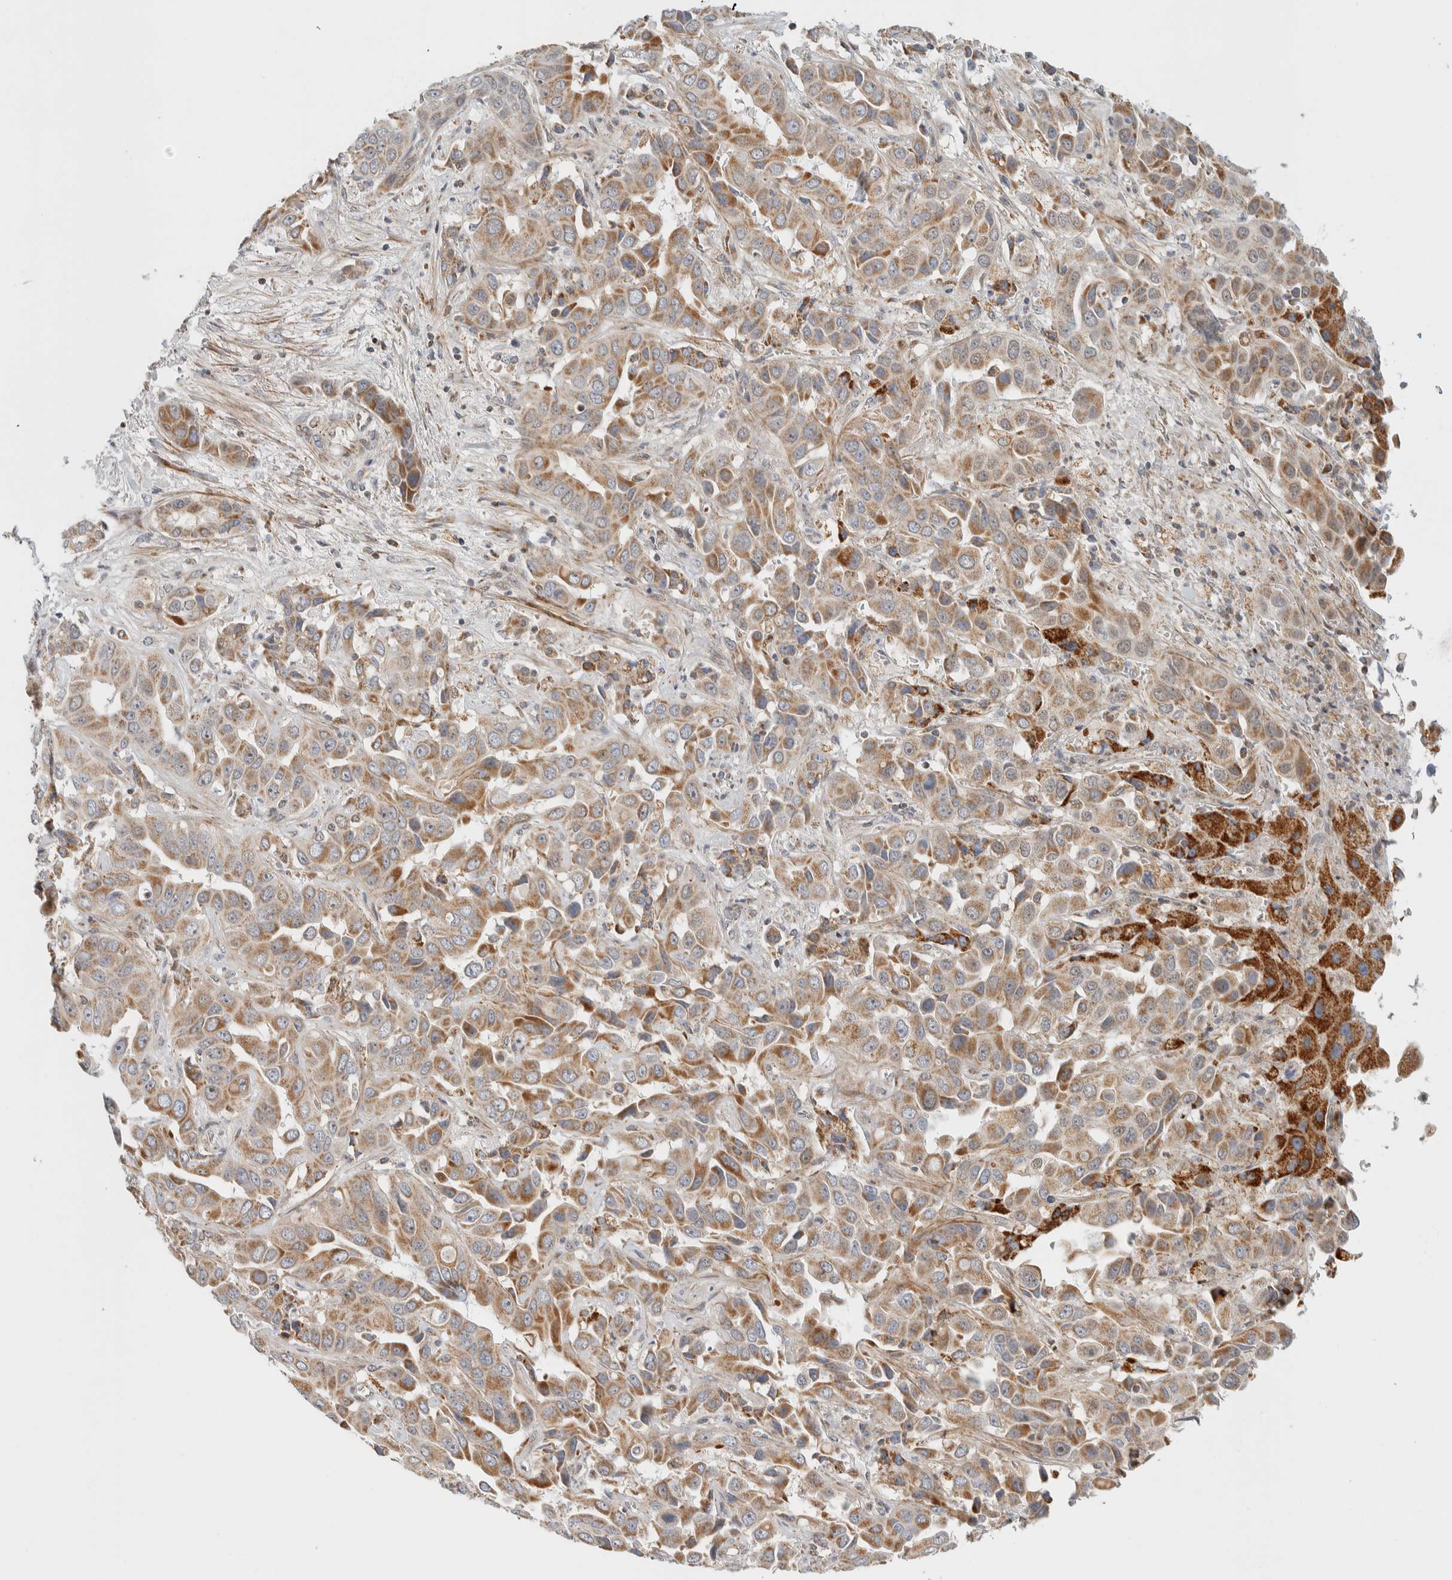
{"staining": {"intensity": "moderate", "quantity": ">75%", "location": "cytoplasmic/membranous"}, "tissue": "liver cancer", "cell_type": "Tumor cells", "image_type": "cancer", "snomed": [{"axis": "morphology", "description": "Cholangiocarcinoma"}, {"axis": "topography", "description": "Liver"}], "caption": "The immunohistochemical stain highlights moderate cytoplasmic/membranous positivity in tumor cells of liver cholangiocarcinoma tissue.", "gene": "TSPAN32", "patient": {"sex": "female", "age": 52}}